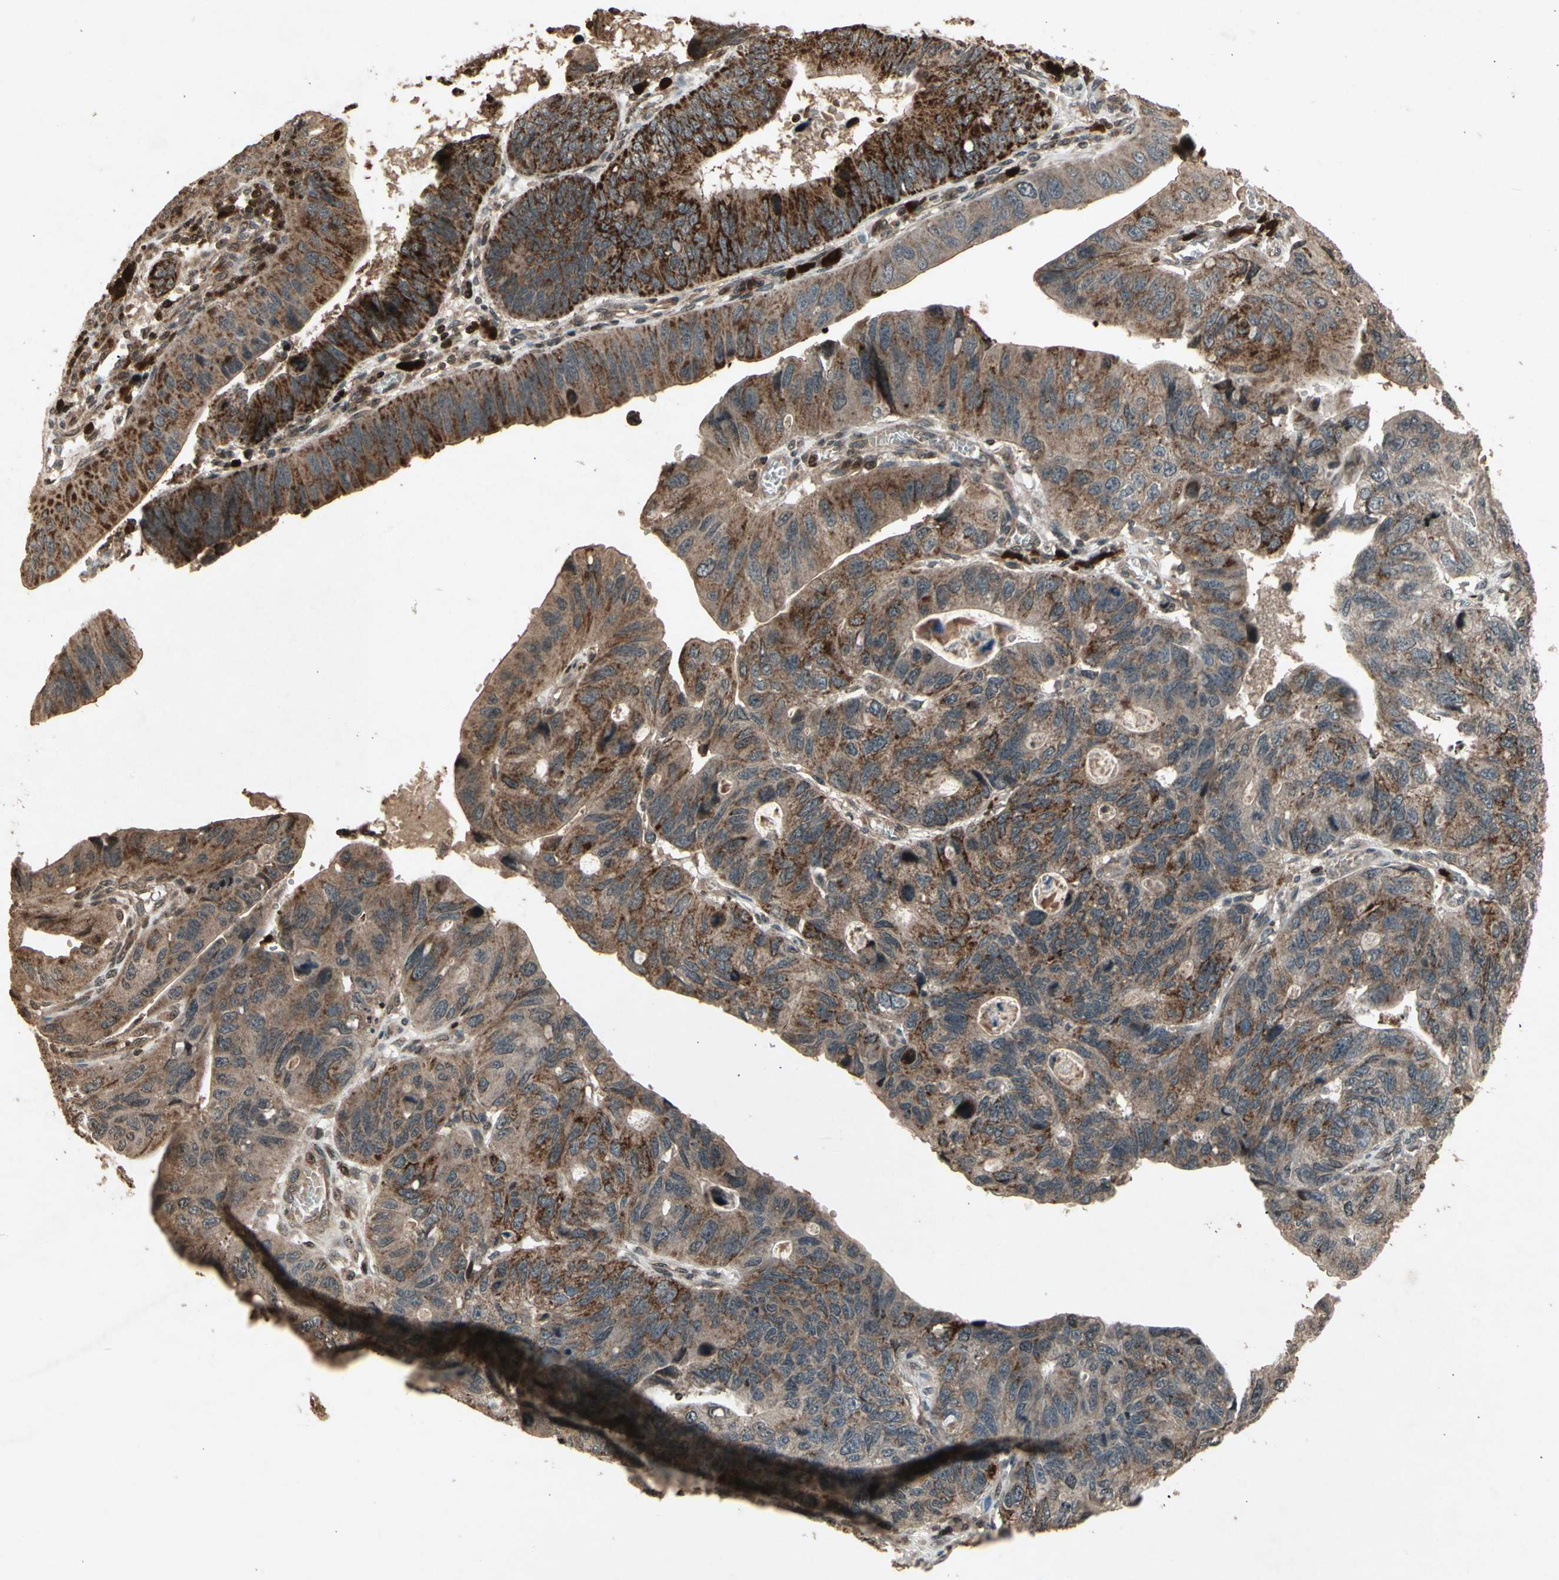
{"staining": {"intensity": "moderate", "quantity": ">75%", "location": "cytoplasmic/membranous"}, "tissue": "stomach cancer", "cell_type": "Tumor cells", "image_type": "cancer", "snomed": [{"axis": "morphology", "description": "Adenocarcinoma, NOS"}, {"axis": "topography", "description": "Stomach"}], "caption": "Immunohistochemical staining of stomach adenocarcinoma shows medium levels of moderate cytoplasmic/membranous staining in about >75% of tumor cells. (Brightfield microscopy of DAB IHC at high magnification).", "gene": "GLRX", "patient": {"sex": "male", "age": 59}}